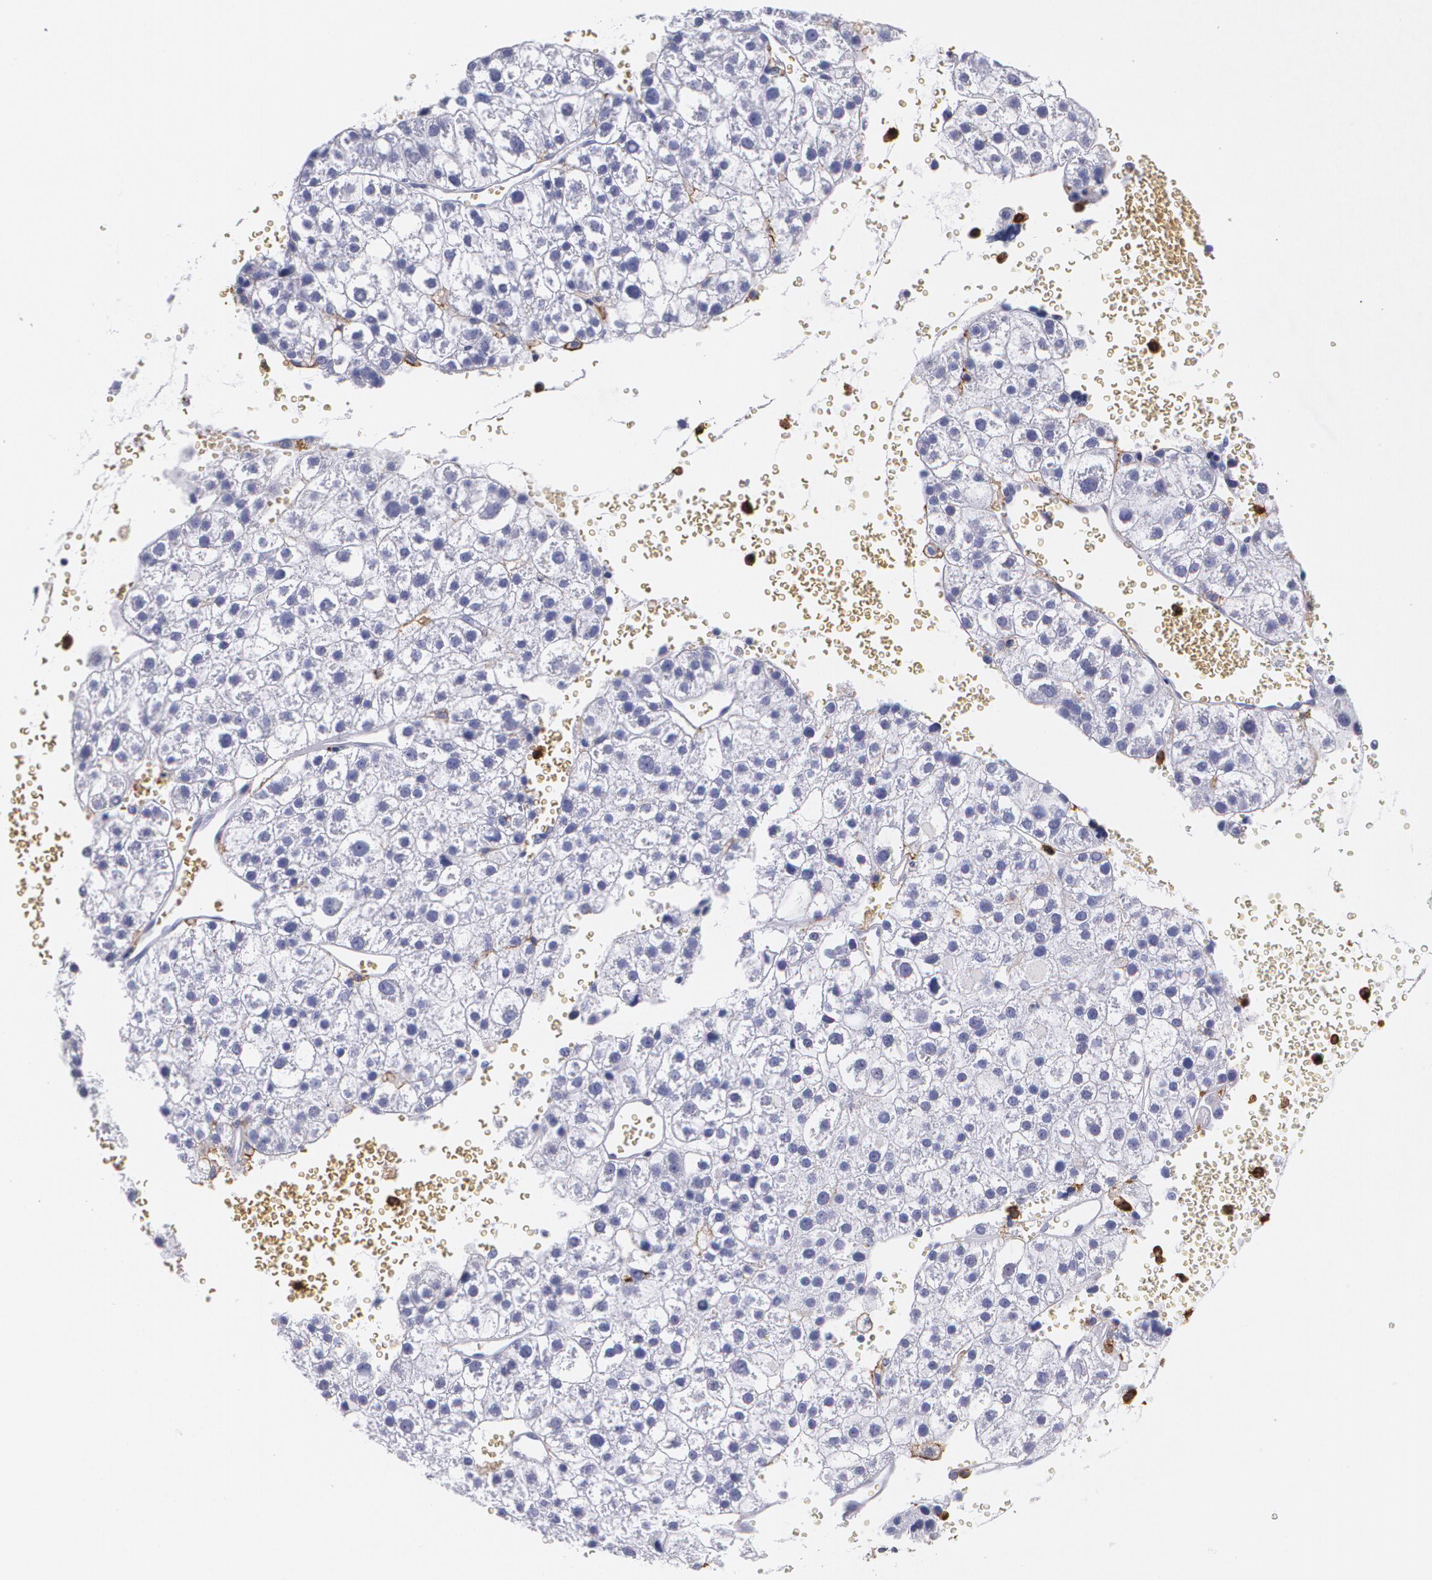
{"staining": {"intensity": "negative", "quantity": "none", "location": "none"}, "tissue": "liver cancer", "cell_type": "Tumor cells", "image_type": "cancer", "snomed": [{"axis": "morphology", "description": "Carcinoma, Hepatocellular, NOS"}, {"axis": "topography", "description": "Liver"}], "caption": "The immunohistochemistry (IHC) image has no significant staining in tumor cells of liver cancer (hepatocellular carcinoma) tissue. (DAB immunohistochemistry (IHC) with hematoxylin counter stain).", "gene": "PTPRC", "patient": {"sex": "female", "age": 85}}